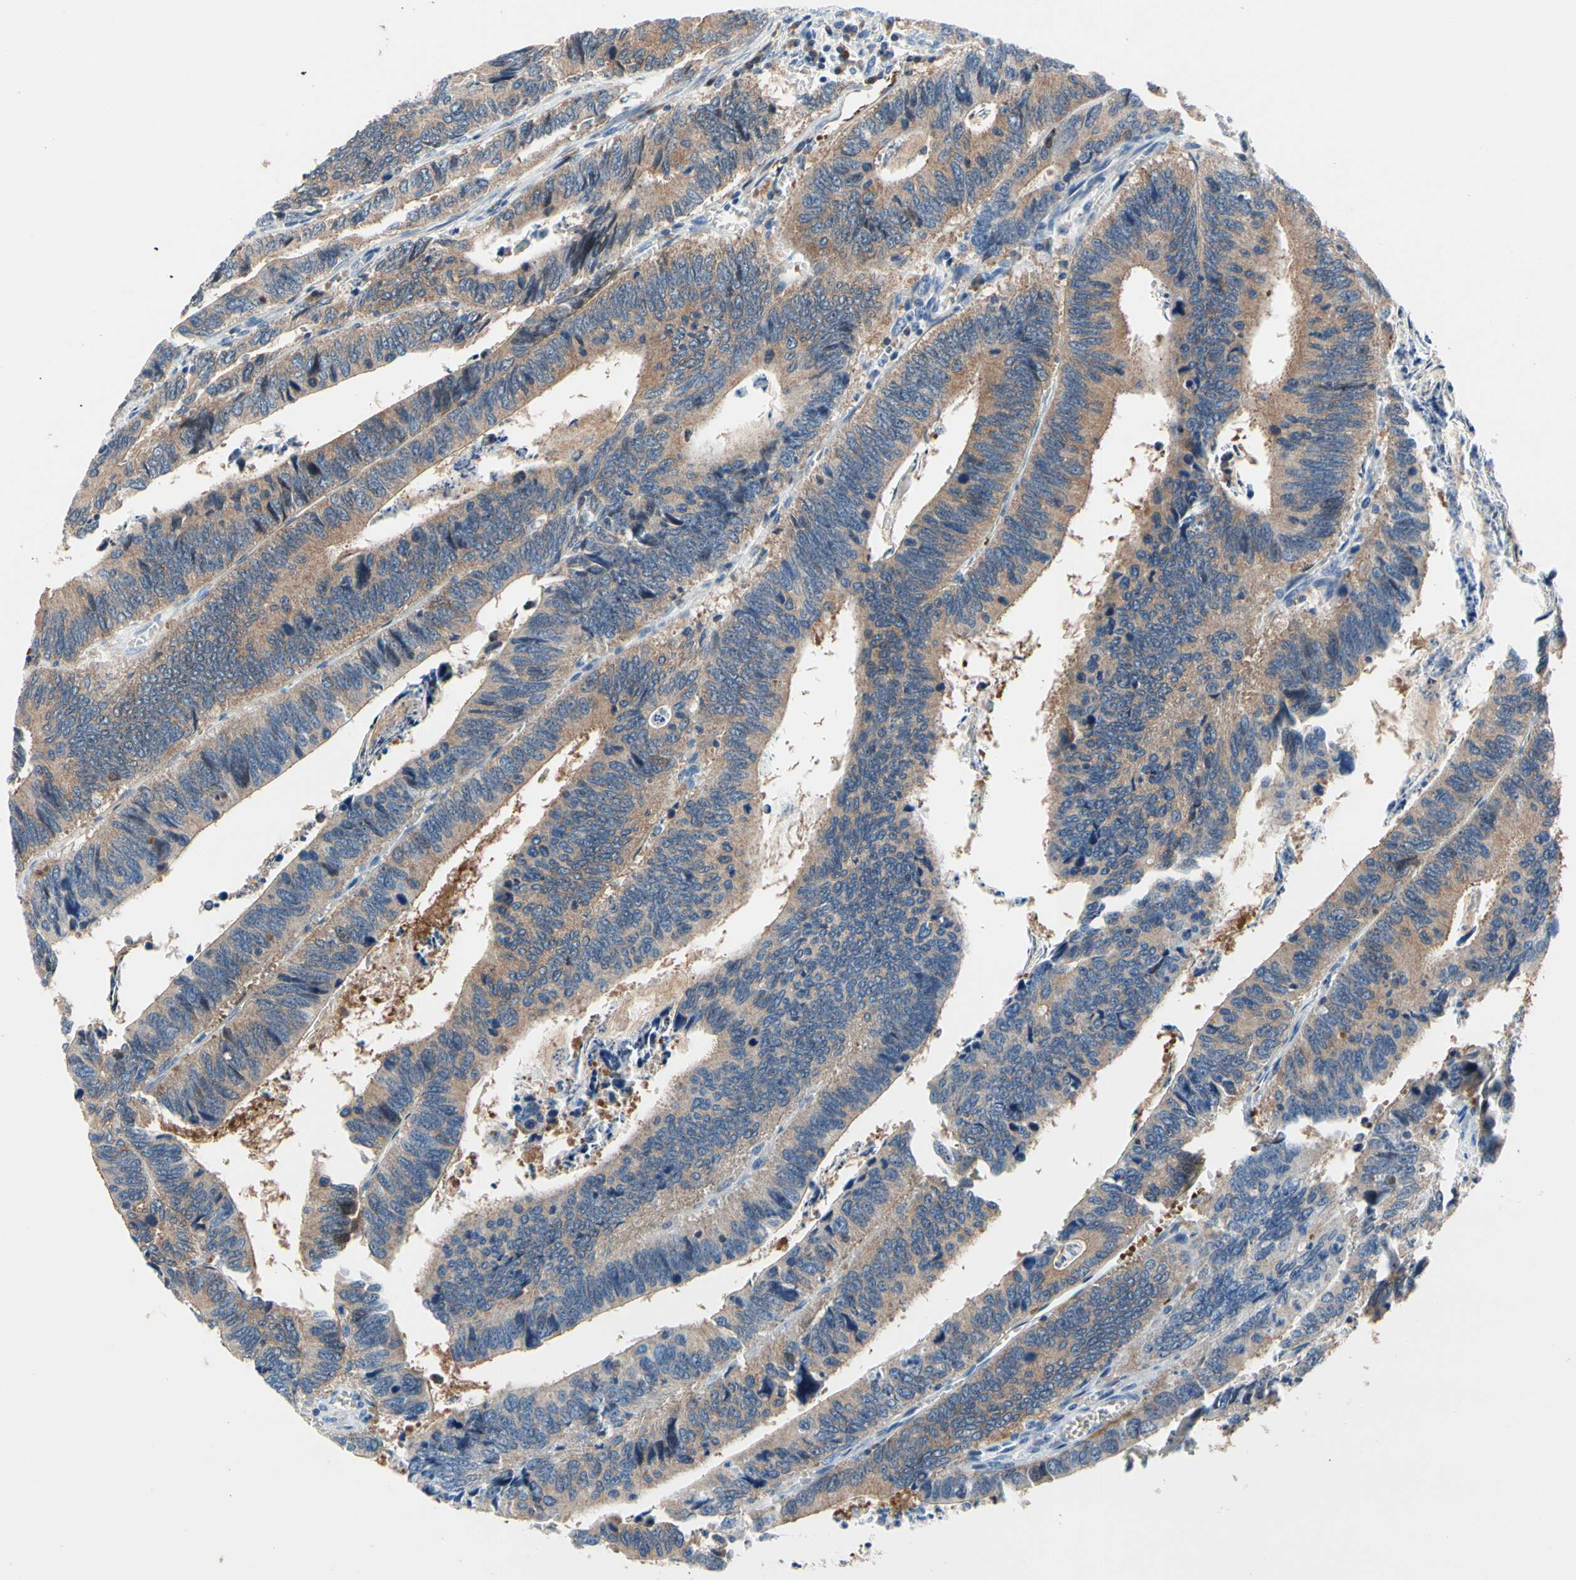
{"staining": {"intensity": "moderate", "quantity": ">75%", "location": "cytoplasmic/membranous"}, "tissue": "colorectal cancer", "cell_type": "Tumor cells", "image_type": "cancer", "snomed": [{"axis": "morphology", "description": "Adenocarcinoma, NOS"}, {"axis": "topography", "description": "Colon"}], "caption": "Protein positivity by immunohistochemistry (IHC) displays moderate cytoplasmic/membranous expression in approximately >75% of tumor cells in colorectal adenocarcinoma.", "gene": "PRDX2", "patient": {"sex": "male", "age": 72}}